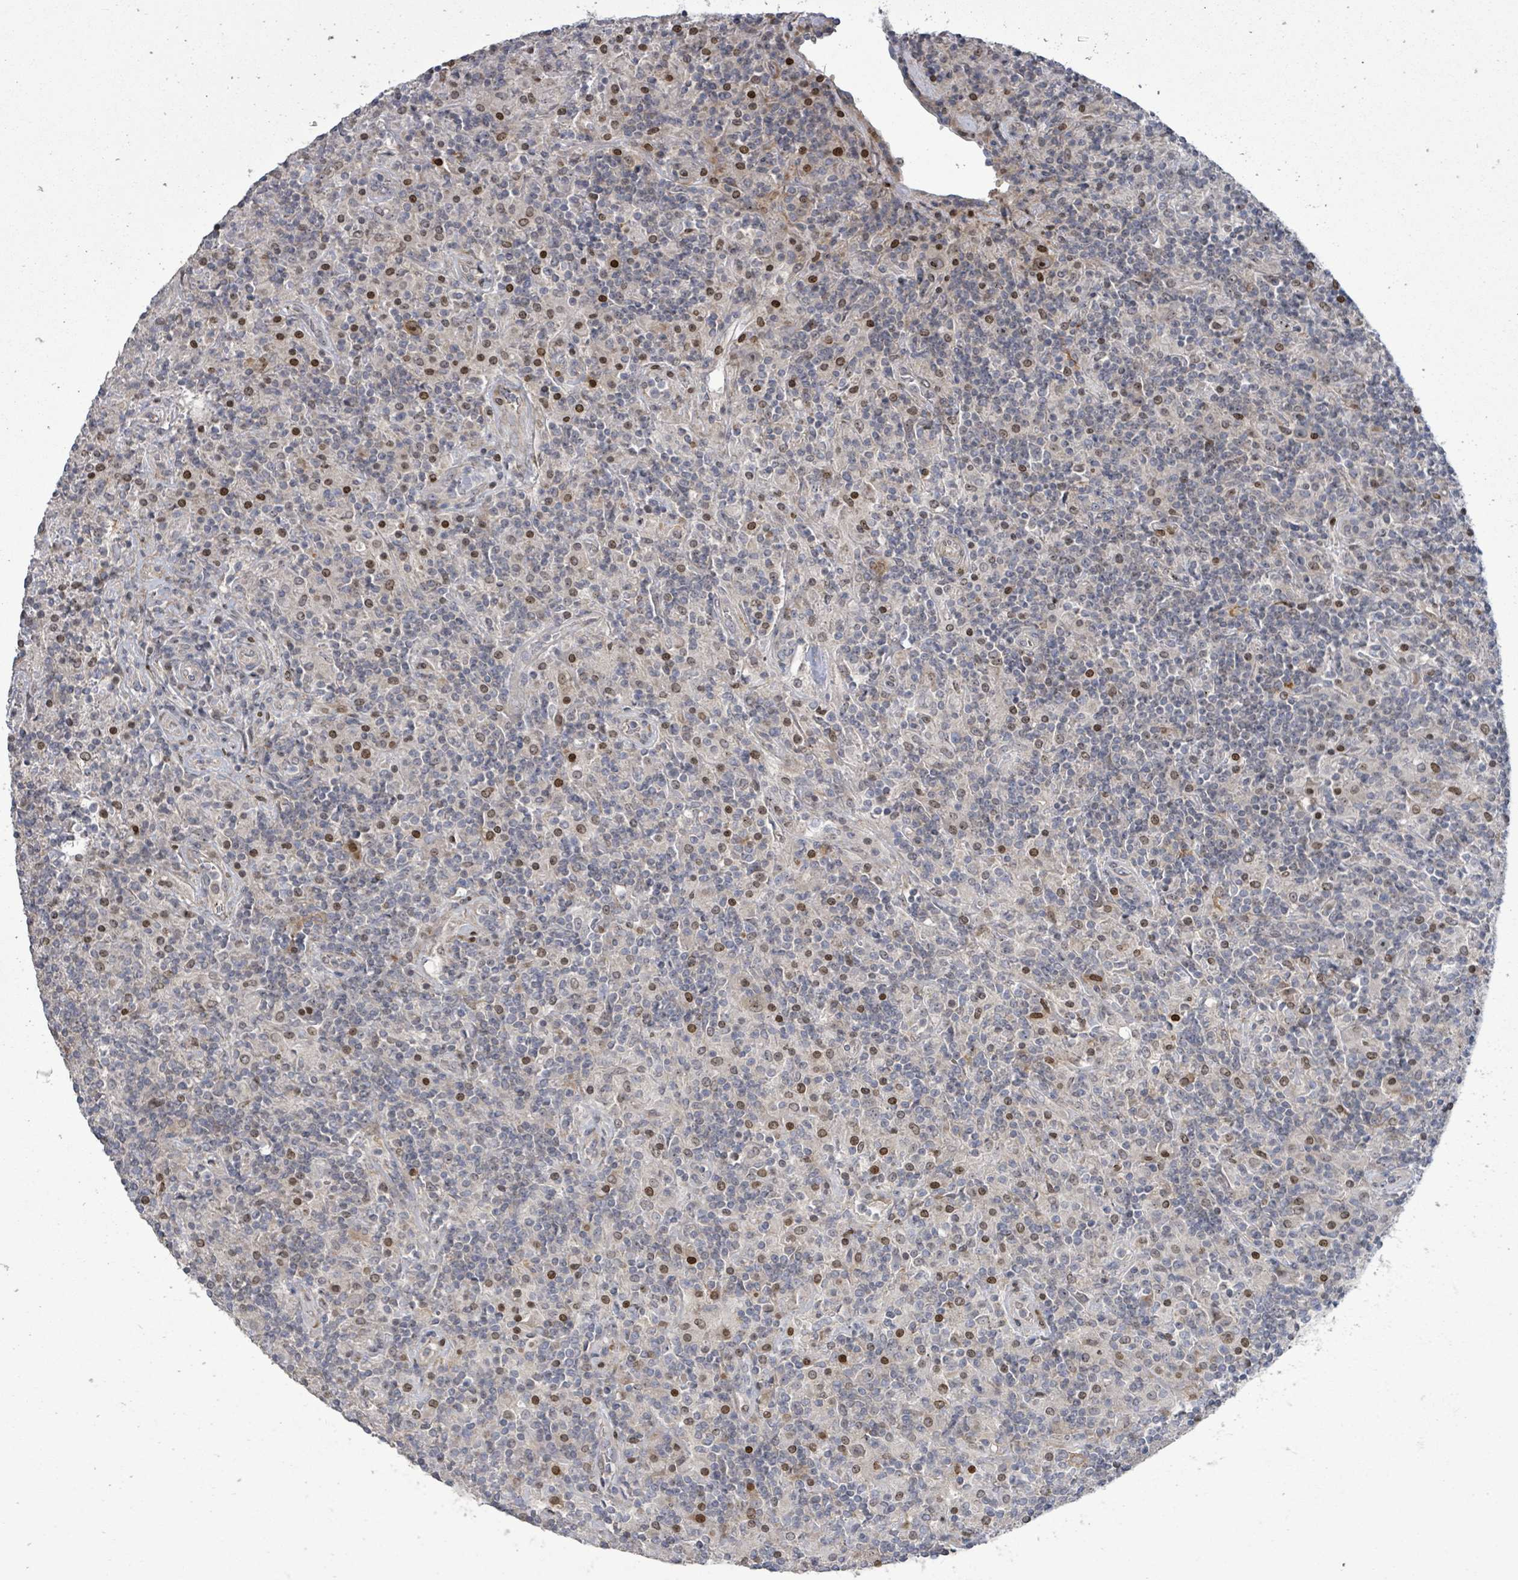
{"staining": {"intensity": "moderate", "quantity": "25%-75%", "location": "nuclear"}, "tissue": "lymphoma", "cell_type": "Tumor cells", "image_type": "cancer", "snomed": [{"axis": "morphology", "description": "Hodgkin's disease, NOS"}, {"axis": "topography", "description": "Lymph node"}], "caption": "The immunohistochemical stain shows moderate nuclear positivity in tumor cells of Hodgkin's disease tissue. Ihc stains the protein of interest in brown and the nuclei are stained blue.", "gene": "LILRA4", "patient": {"sex": "male", "age": 70}}